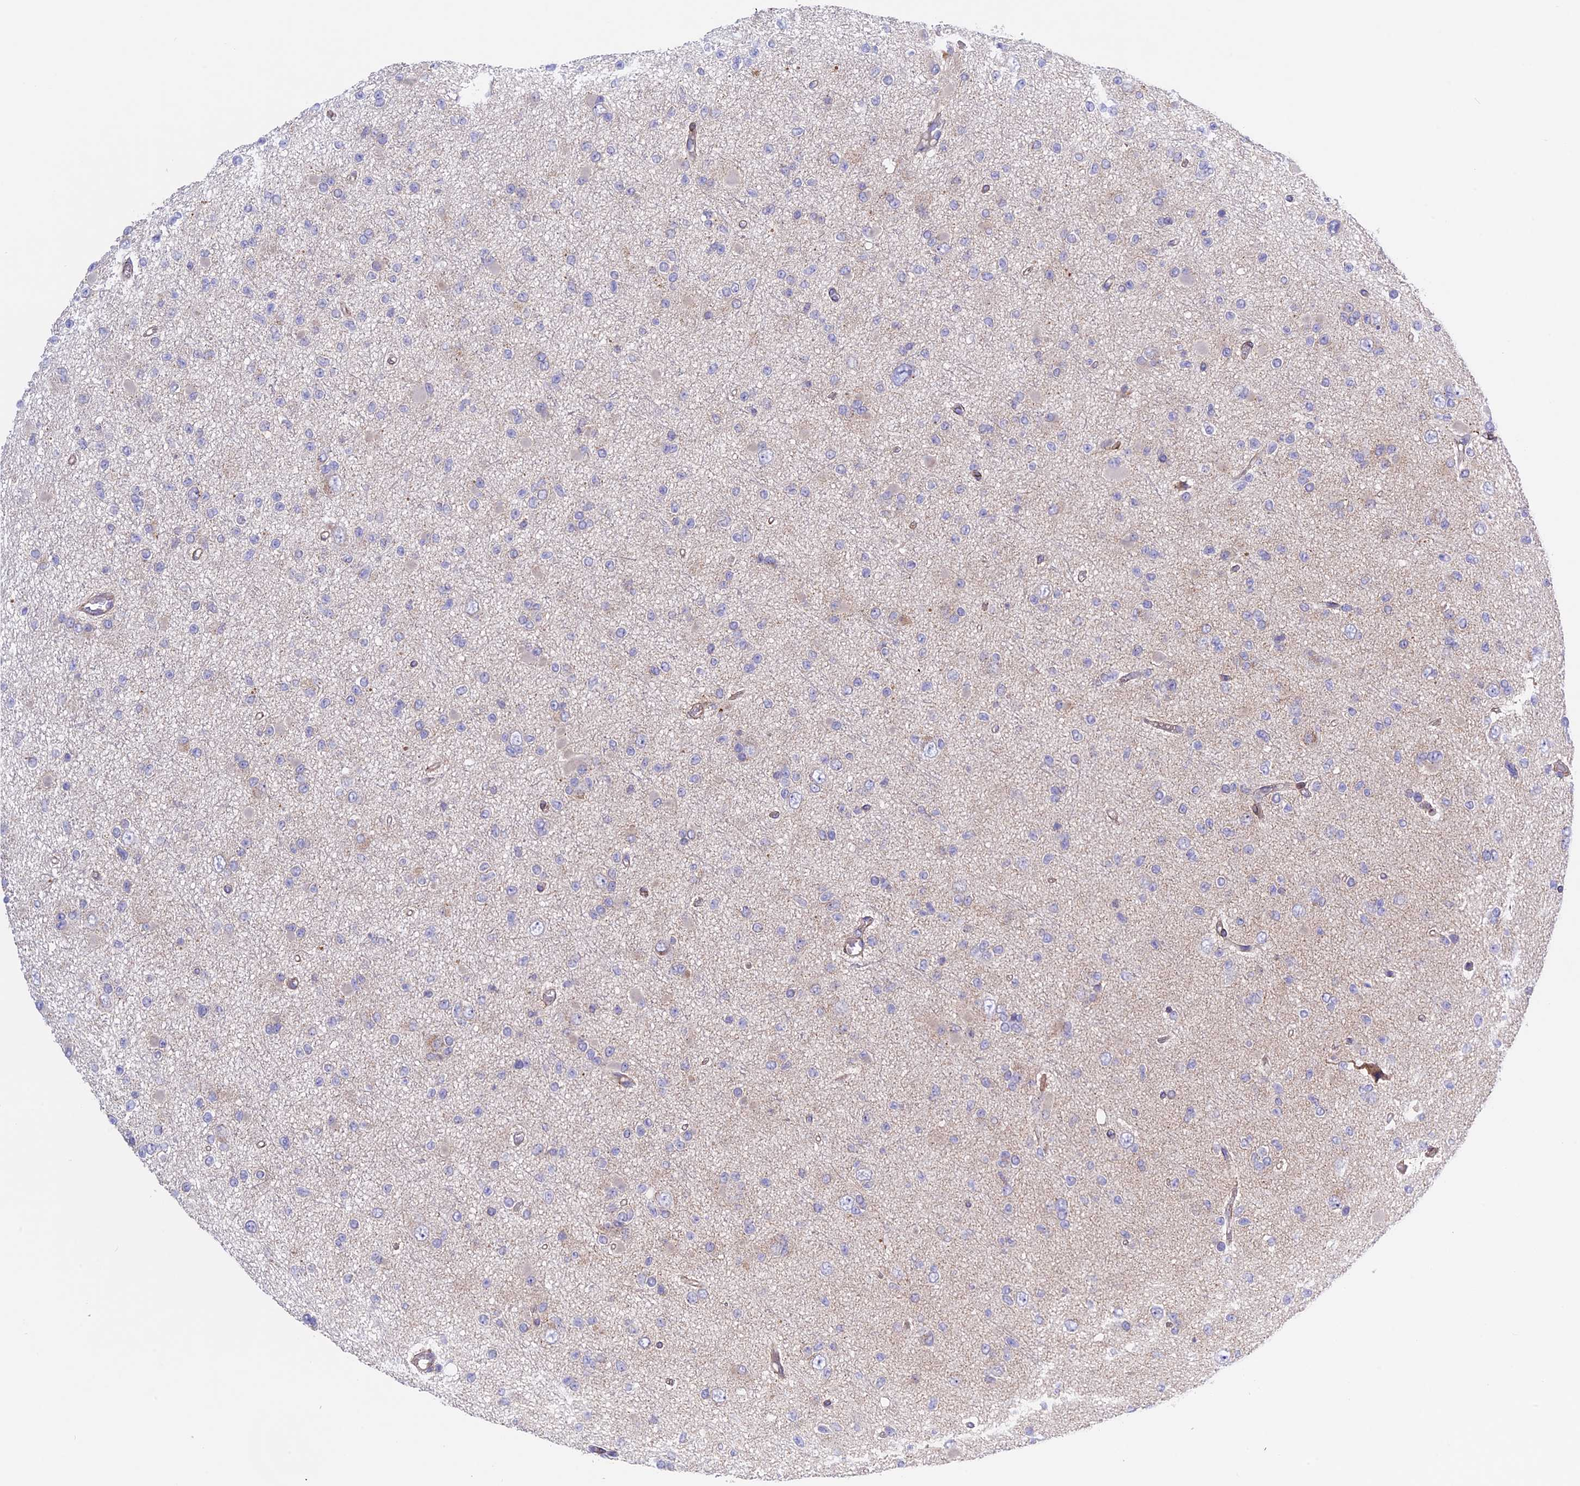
{"staining": {"intensity": "negative", "quantity": "none", "location": "none"}, "tissue": "glioma", "cell_type": "Tumor cells", "image_type": "cancer", "snomed": [{"axis": "morphology", "description": "Glioma, malignant, Low grade"}, {"axis": "topography", "description": "Brain"}], "caption": "An image of human glioma is negative for staining in tumor cells. Brightfield microscopy of immunohistochemistry (IHC) stained with DAB (3,3'-diaminobenzidine) (brown) and hematoxylin (blue), captured at high magnification.", "gene": "ETFDH", "patient": {"sex": "female", "age": 22}}